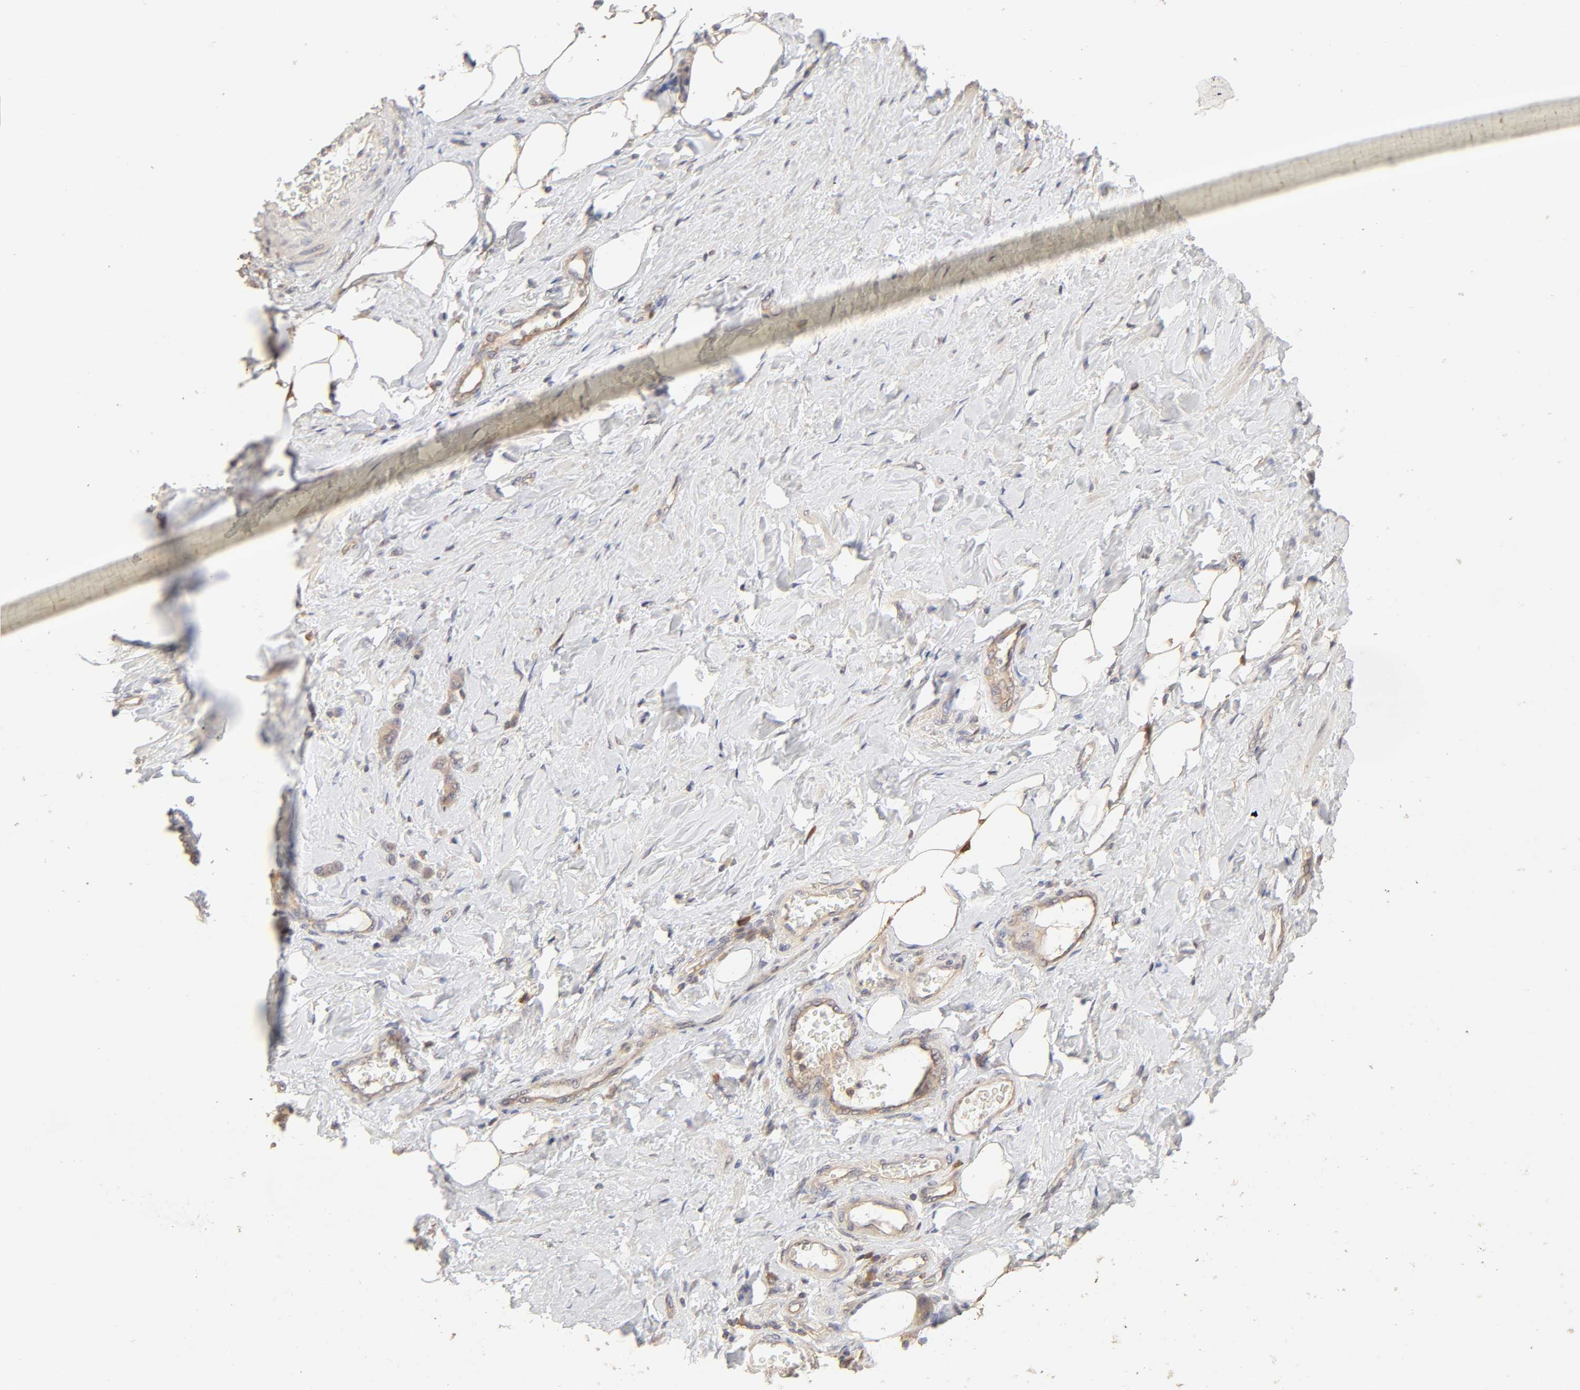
{"staining": {"intensity": "weak", "quantity": ">75%", "location": "cytoplasmic/membranous"}, "tissue": "stomach cancer", "cell_type": "Tumor cells", "image_type": "cancer", "snomed": [{"axis": "morphology", "description": "Adenocarcinoma, NOS"}, {"axis": "topography", "description": "Stomach"}], "caption": "There is low levels of weak cytoplasmic/membranous staining in tumor cells of stomach cancer, as demonstrated by immunohistochemical staining (brown color).", "gene": "AP1G2", "patient": {"sex": "male", "age": 82}}